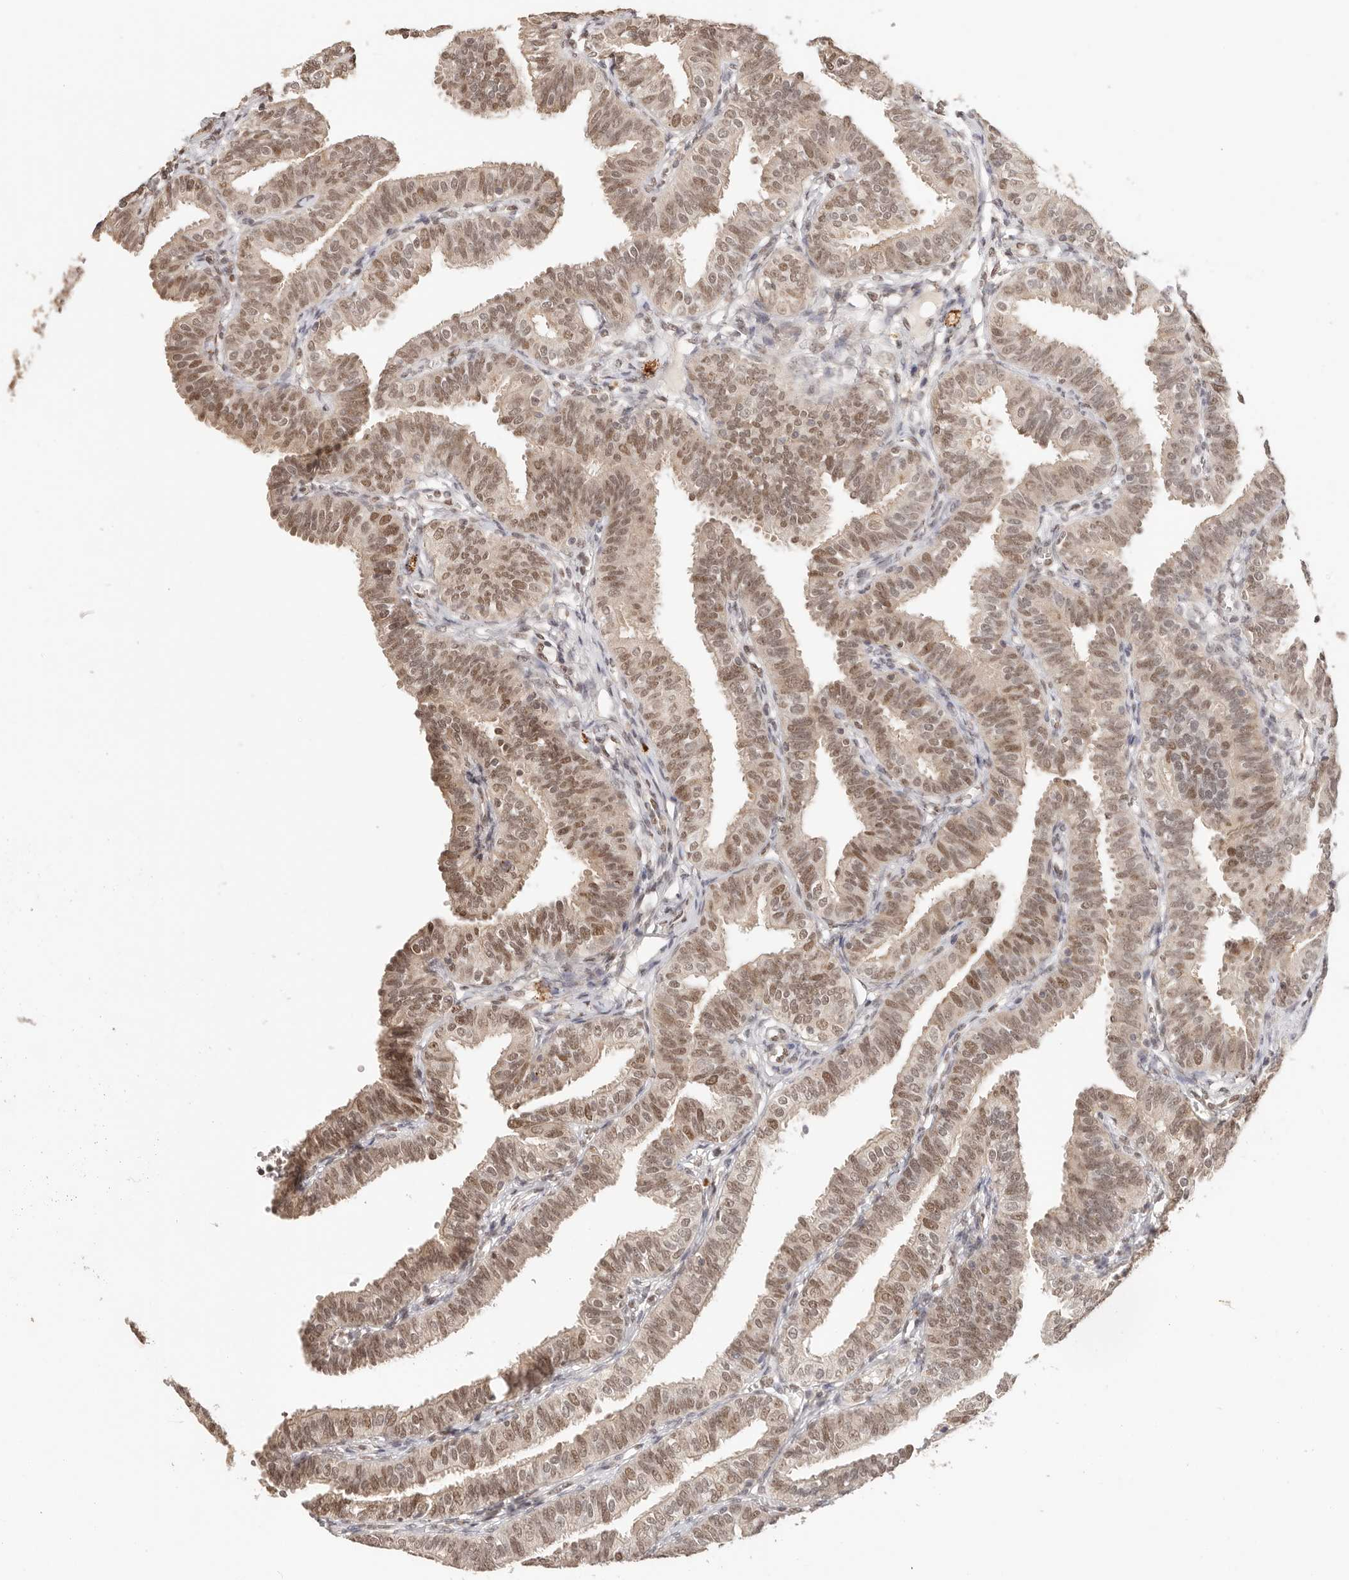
{"staining": {"intensity": "moderate", "quantity": ">75%", "location": "cytoplasmic/membranous,nuclear"}, "tissue": "fallopian tube", "cell_type": "Glandular cells", "image_type": "normal", "snomed": [{"axis": "morphology", "description": "Normal tissue, NOS"}, {"axis": "topography", "description": "Fallopian tube"}], "caption": "Moderate cytoplasmic/membranous,nuclear protein expression is identified in about >75% of glandular cells in fallopian tube.", "gene": "RFC3", "patient": {"sex": "female", "age": 35}}